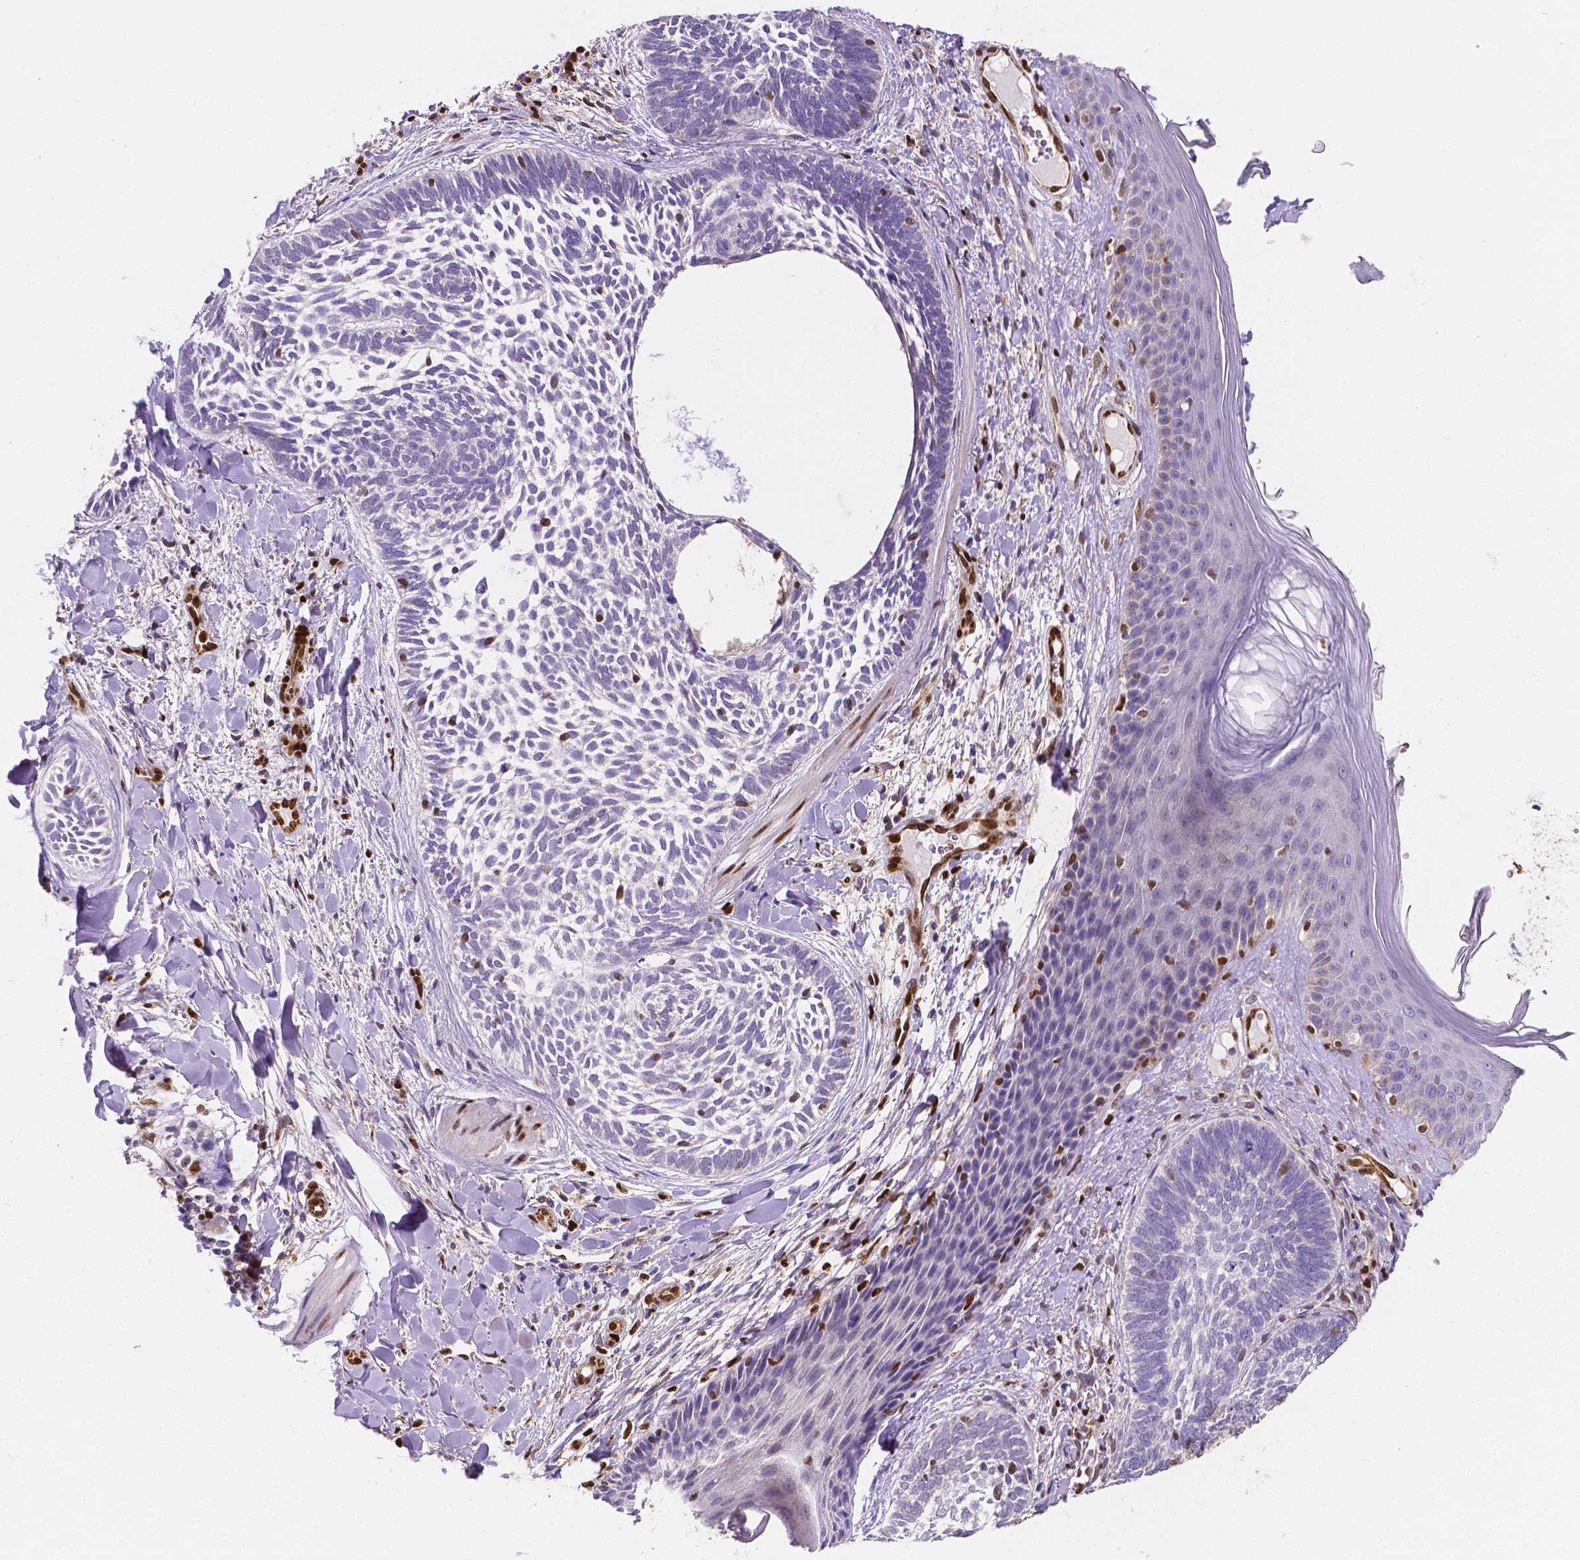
{"staining": {"intensity": "negative", "quantity": "none", "location": "none"}, "tissue": "skin cancer", "cell_type": "Tumor cells", "image_type": "cancer", "snomed": [{"axis": "morphology", "description": "Normal tissue, NOS"}, {"axis": "morphology", "description": "Basal cell carcinoma"}, {"axis": "topography", "description": "Skin"}], "caption": "A high-resolution photomicrograph shows immunohistochemistry (IHC) staining of skin basal cell carcinoma, which shows no significant staining in tumor cells.", "gene": "MEF2C", "patient": {"sex": "male", "age": 46}}